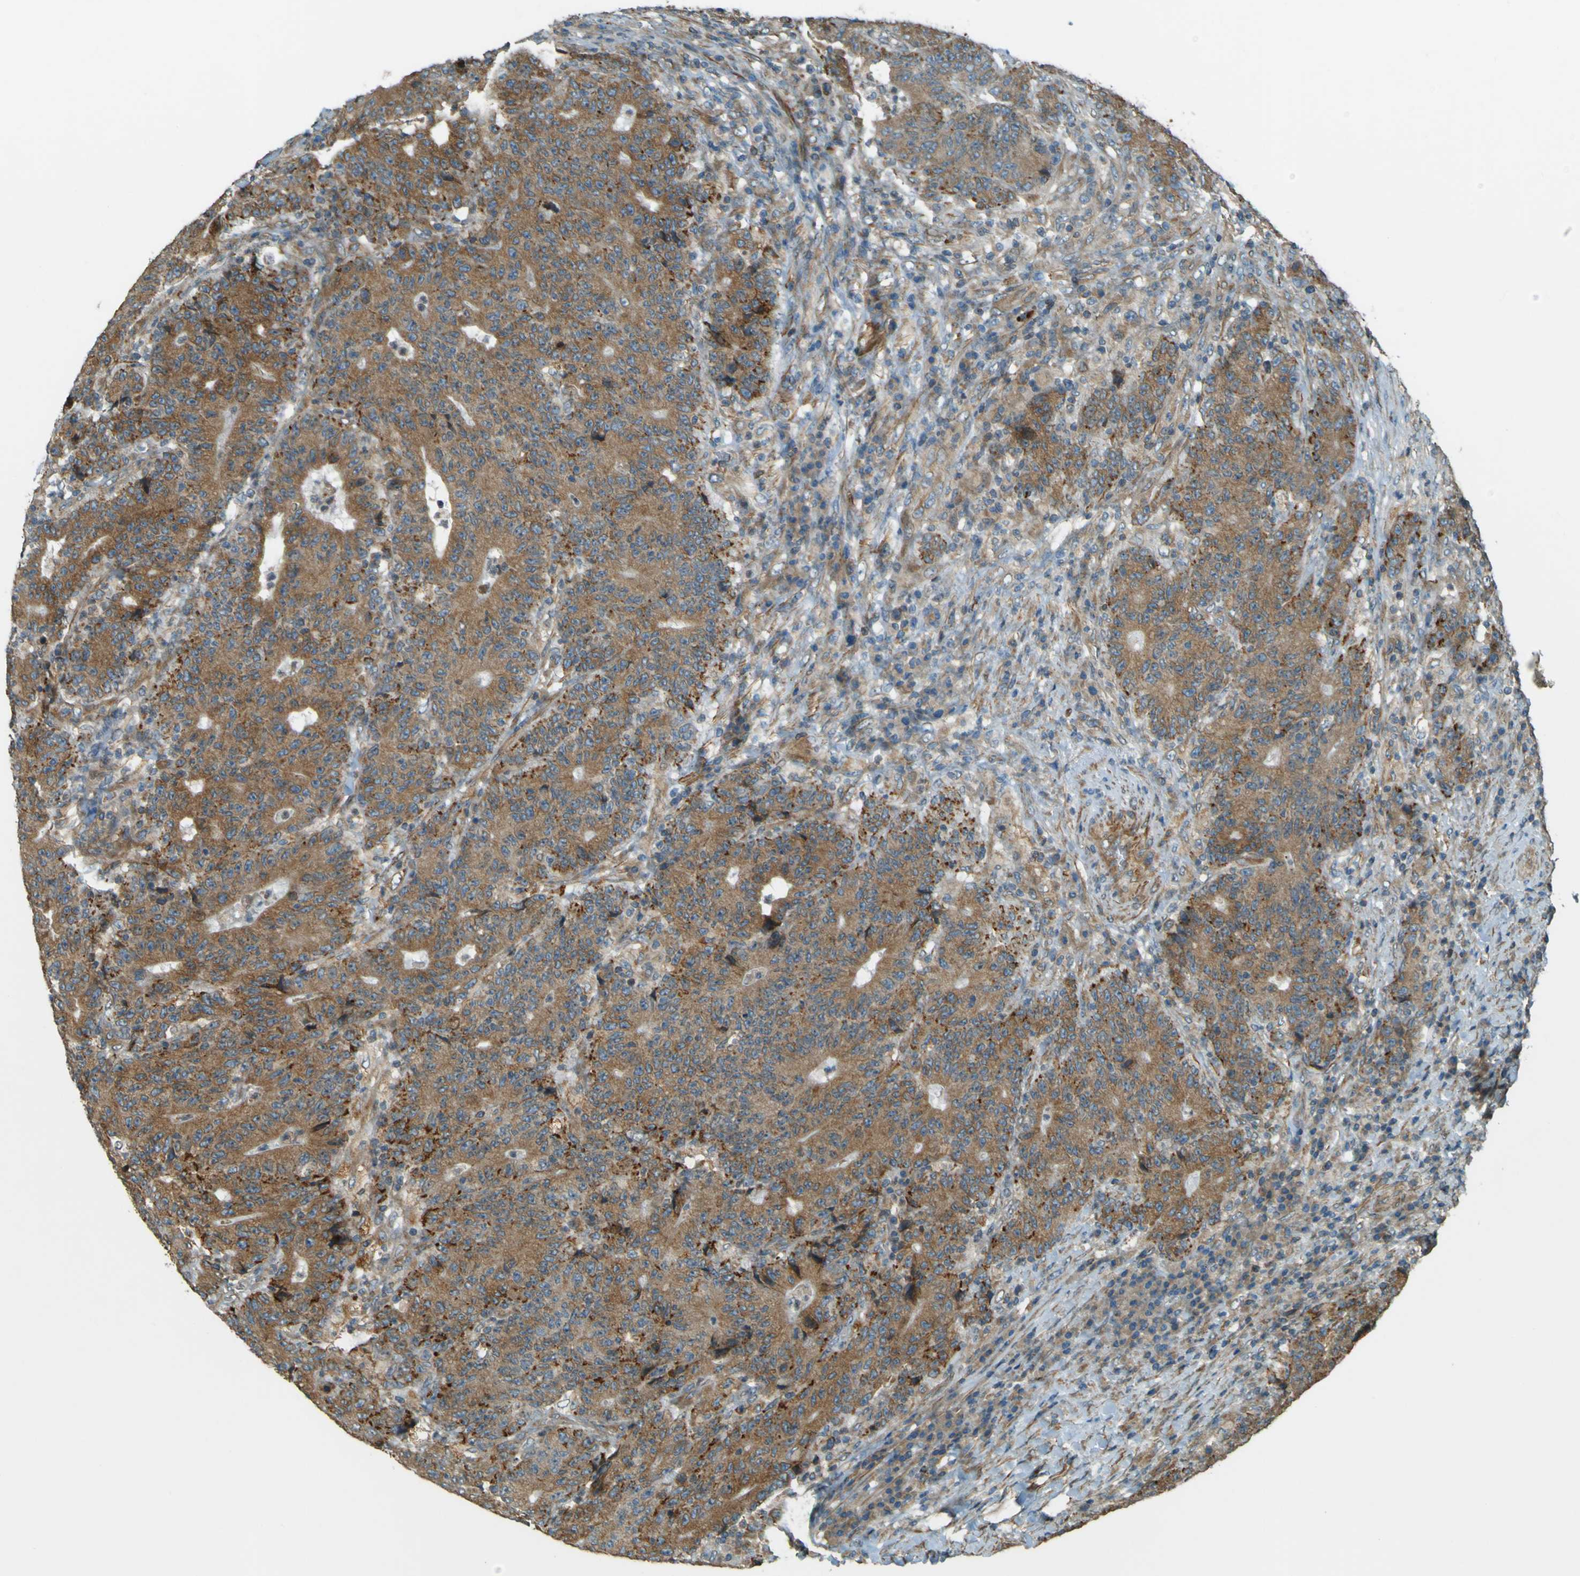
{"staining": {"intensity": "strong", "quantity": ">75%", "location": "cytoplasmic/membranous"}, "tissue": "colorectal cancer", "cell_type": "Tumor cells", "image_type": "cancer", "snomed": [{"axis": "morphology", "description": "Normal tissue, NOS"}, {"axis": "morphology", "description": "Adenocarcinoma, NOS"}, {"axis": "topography", "description": "Colon"}], "caption": "Colorectal cancer (adenocarcinoma) tissue exhibits strong cytoplasmic/membranous expression in about >75% of tumor cells, visualized by immunohistochemistry.", "gene": "LPCAT1", "patient": {"sex": "female", "age": 75}}